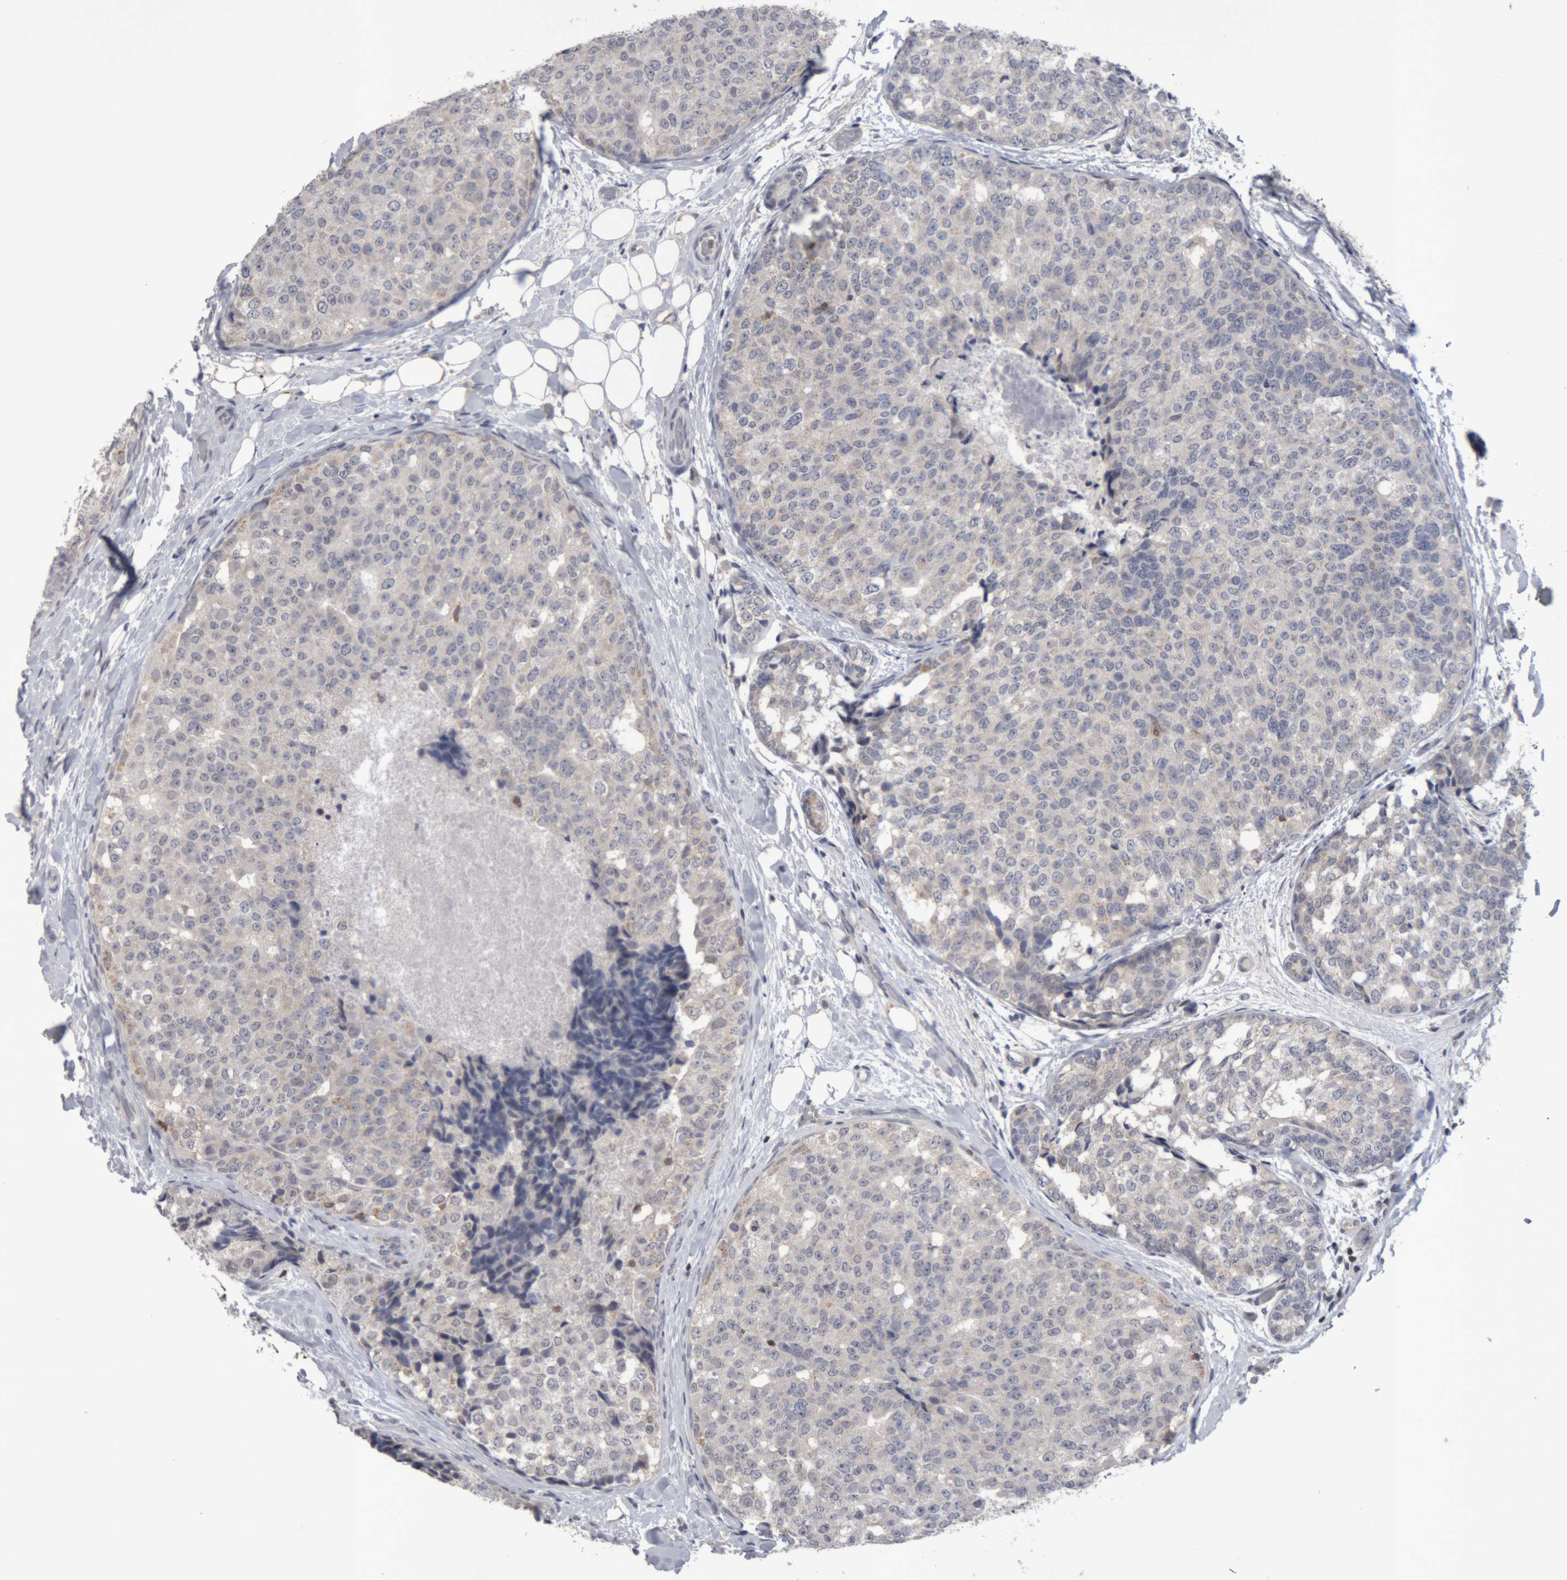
{"staining": {"intensity": "weak", "quantity": "<25%", "location": "cytoplasmic/membranous"}, "tissue": "breast cancer", "cell_type": "Tumor cells", "image_type": "cancer", "snomed": [{"axis": "morphology", "description": "Normal tissue, NOS"}, {"axis": "morphology", "description": "Duct carcinoma"}, {"axis": "topography", "description": "Breast"}], "caption": "The histopathology image reveals no significant staining in tumor cells of breast cancer (infiltrating ductal carcinoma).", "gene": "NFATC2", "patient": {"sex": "female", "age": 43}}